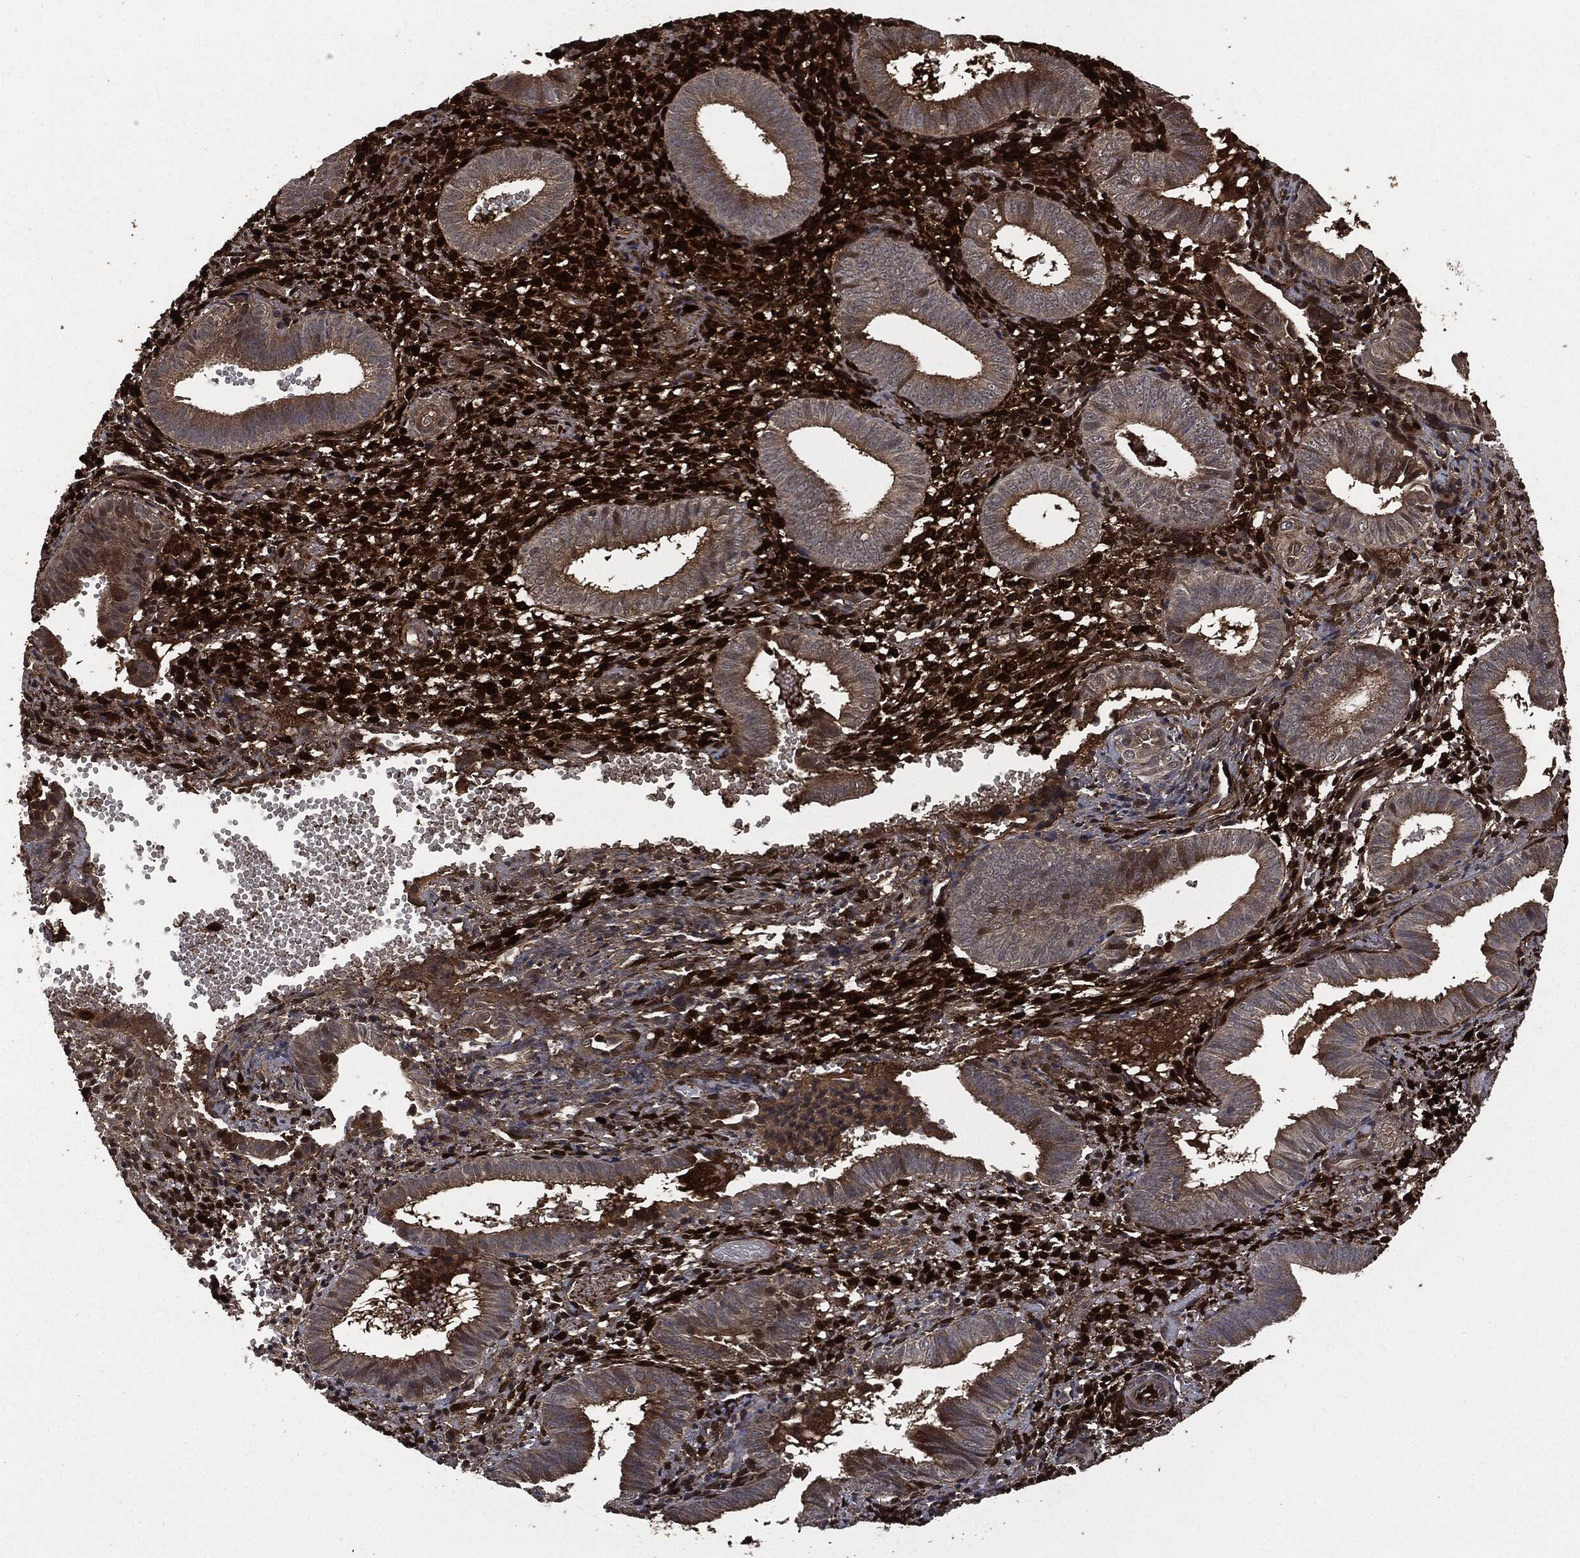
{"staining": {"intensity": "strong", "quantity": ">75%", "location": "cytoplasmic/membranous,nuclear"}, "tissue": "endometrium", "cell_type": "Cells in endometrial stroma", "image_type": "normal", "snomed": [{"axis": "morphology", "description": "Normal tissue, NOS"}, {"axis": "topography", "description": "Endometrium"}], "caption": "Endometrium stained with DAB IHC reveals high levels of strong cytoplasmic/membranous,nuclear positivity in about >75% of cells in endometrial stroma. The protein of interest is shown in brown color, while the nuclei are stained blue.", "gene": "CRABP2", "patient": {"sex": "female", "age": 42}}